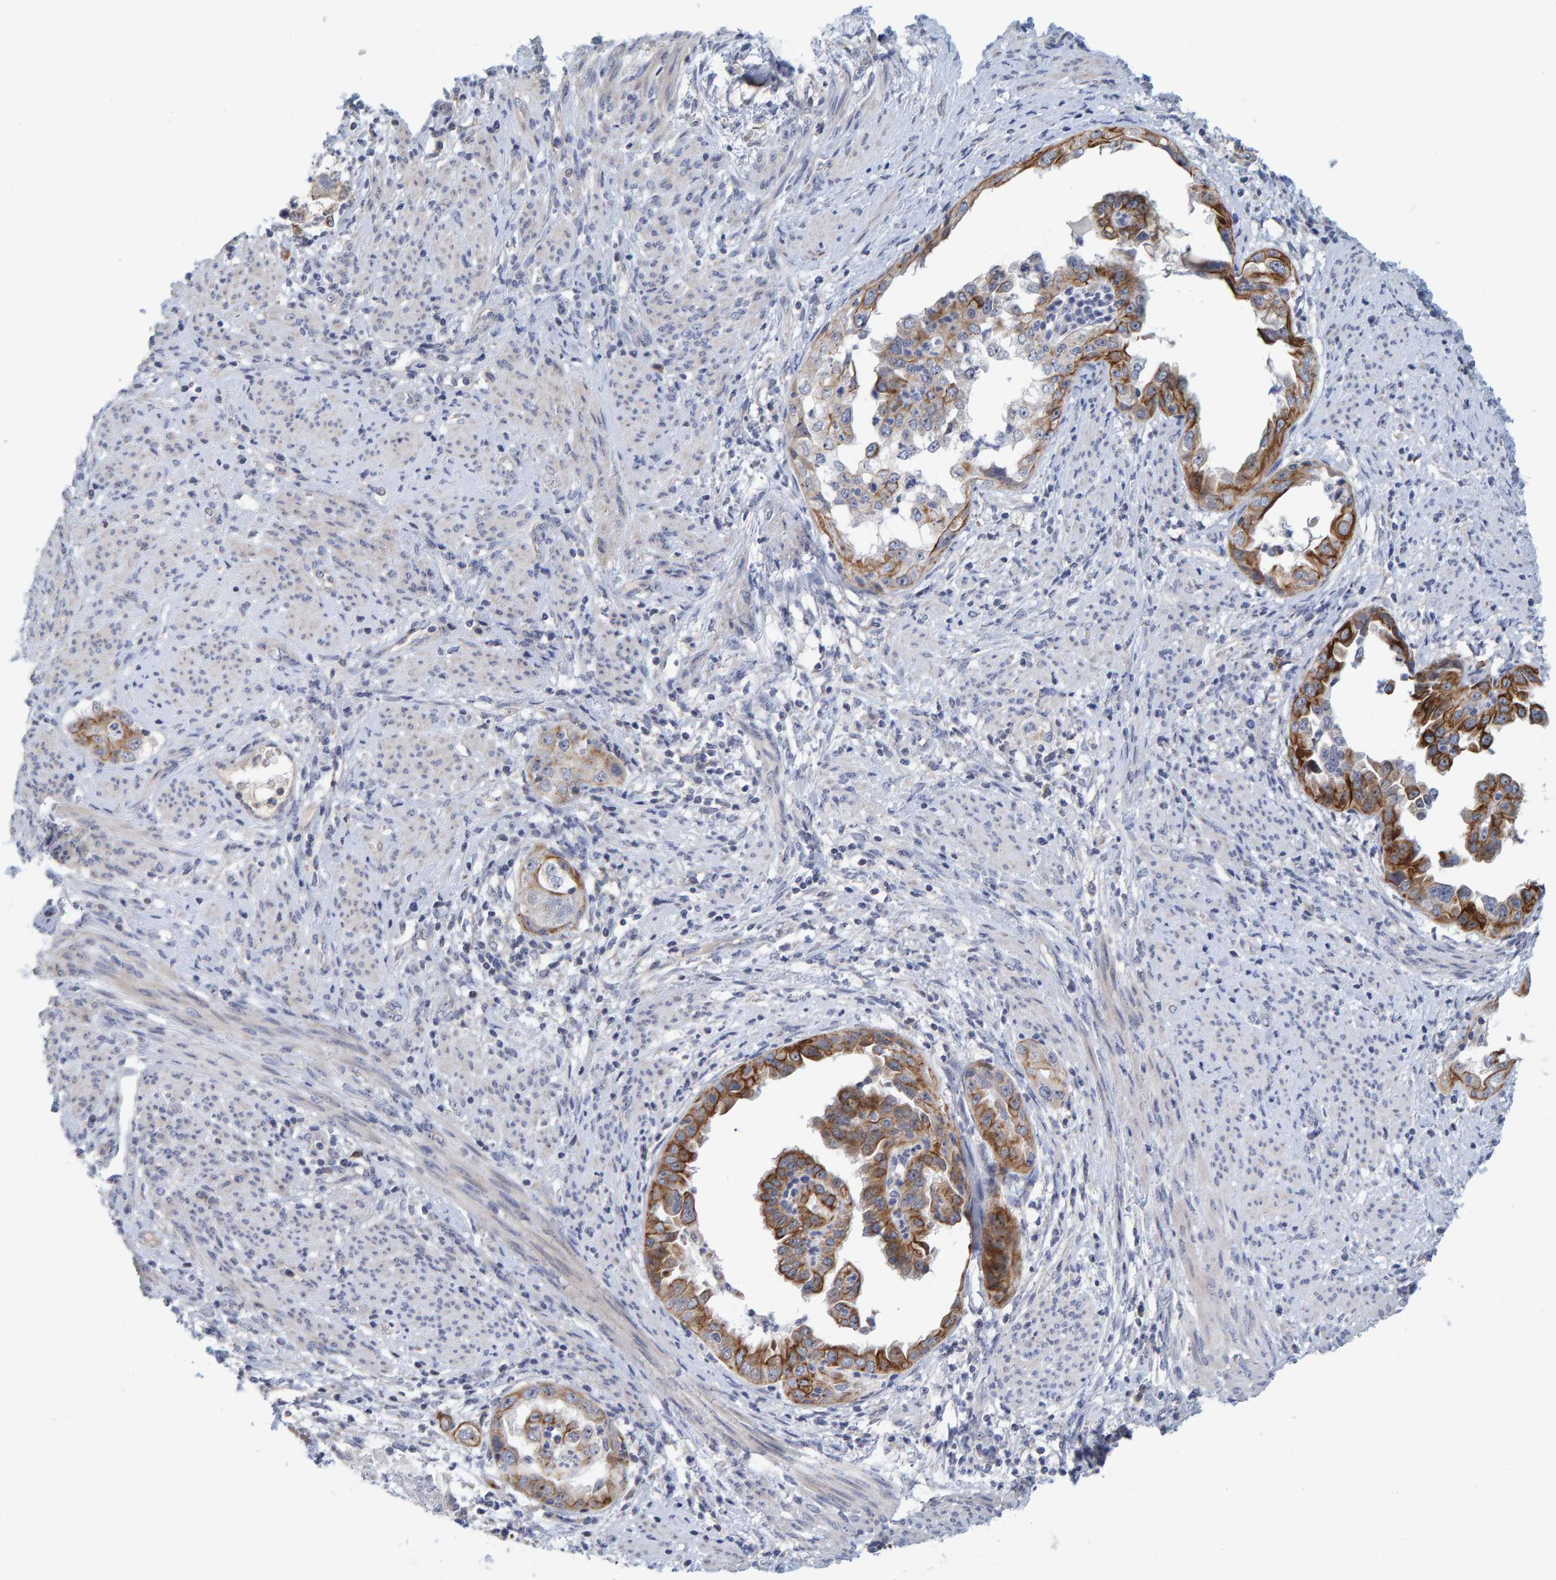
{"staining": {"intensity": "strong", "quantity": "25%-75%", "location": "cytoplasmic/membranous"}, "tissue": "endometrial cancer", "cell_type": "Tumor cells", "image_type": "cancer", "snomed": [{"axis": "morphology", "description": "Adenocarcinoma, NOS"}, {"axis": "topography", "description": "Endometrium"}], "caption": "Protein expression analysis of endometrial cancer (adenocarcinoma) demonstrates strong cytoplasmic/membranous staining in approximately 25%-75% of tumor cells. The staining was performed using DAB to visualize the protein expression in brown, while the nuclei were stained in blue with hematoxylin (Magnification: 20x).", "gene": "ZNF77", "patient": {"sex": "female", "age": 85}}